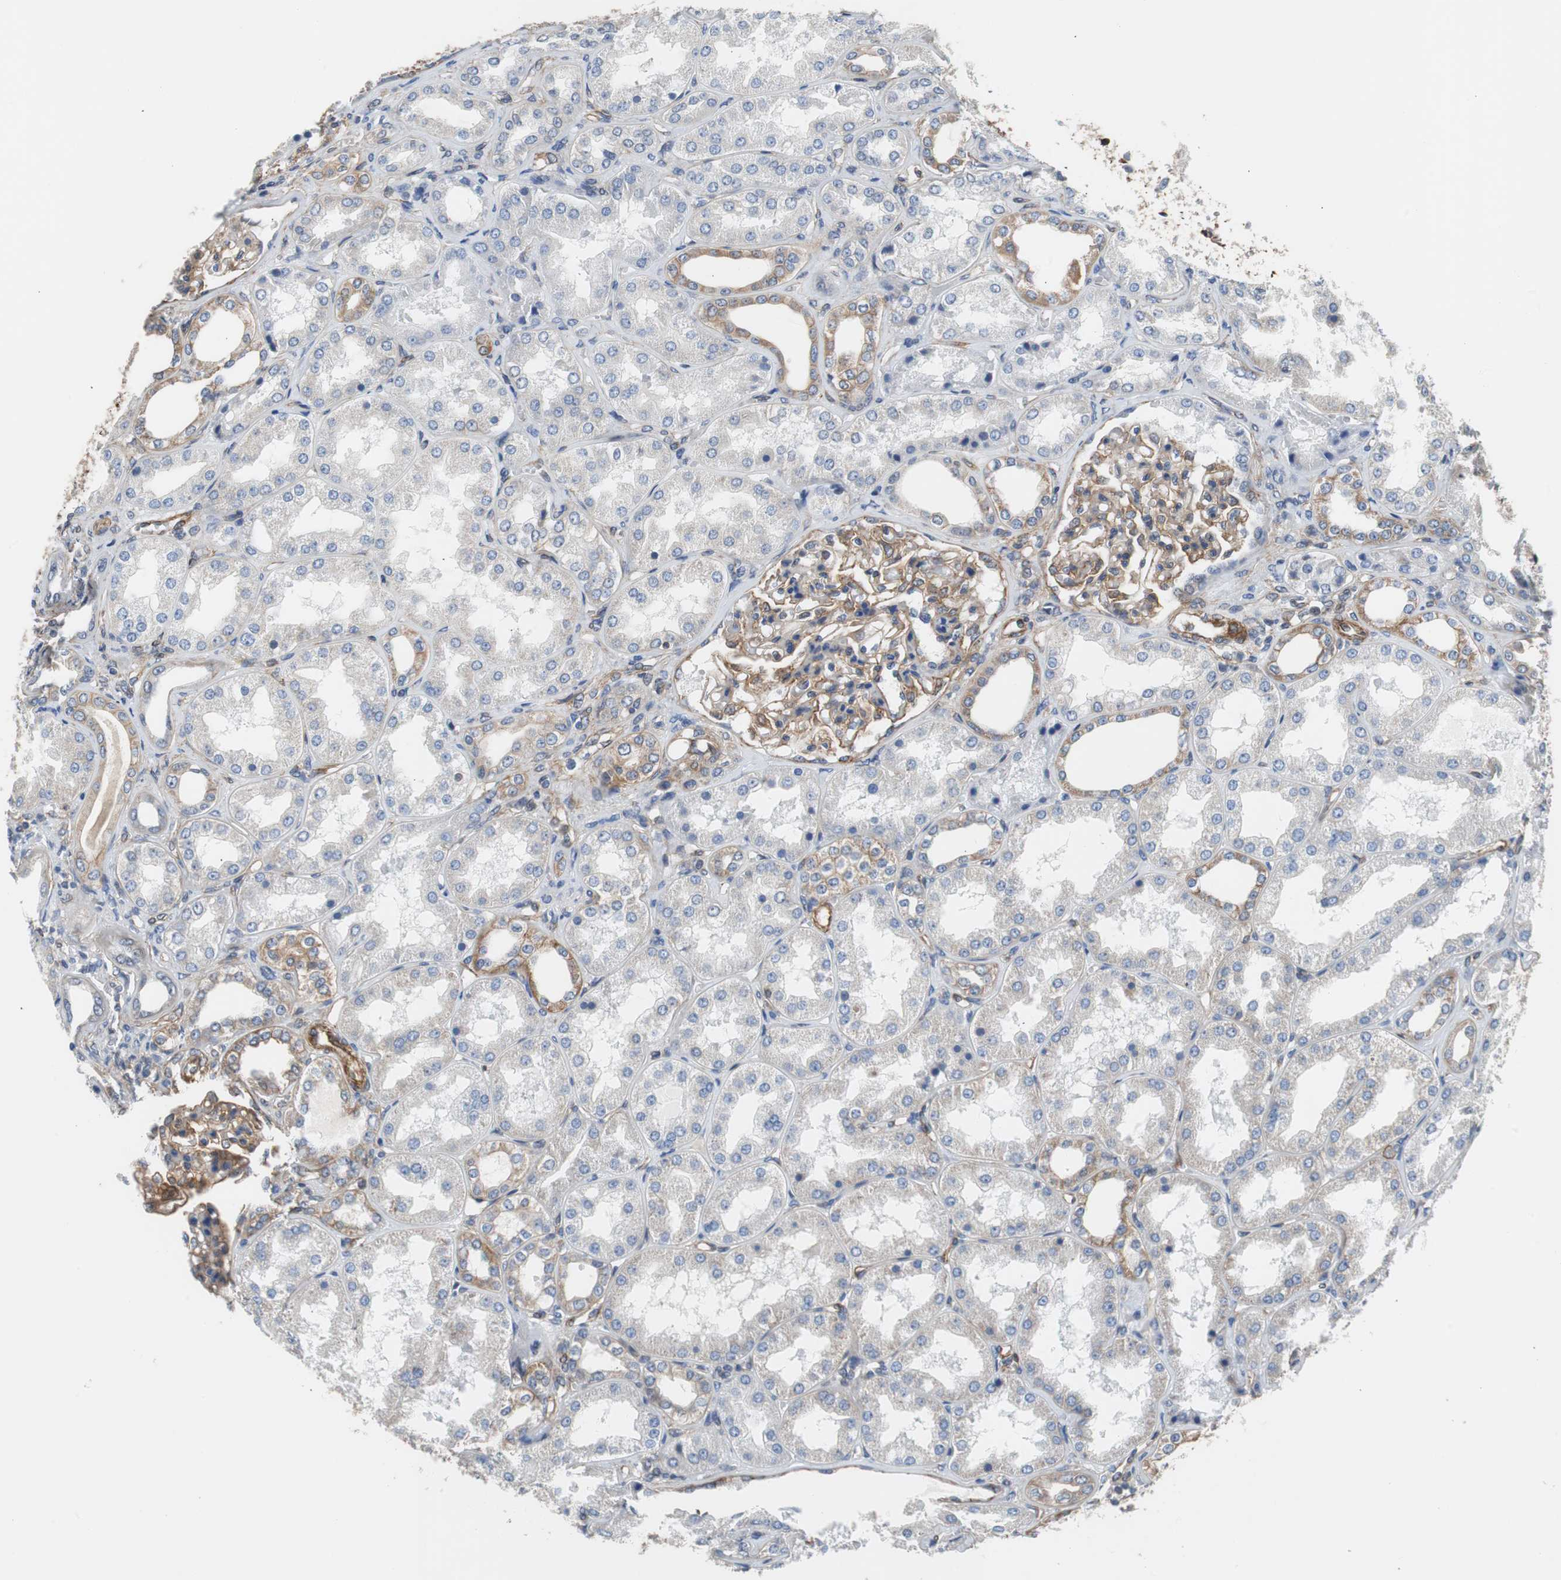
{"staining": {"intensity": "moderate", "quantity": ">75%", "location": "cytoplasmic/membranous"}, "tissue": "kidney", "cell_type": "Cells in glomeruli", "image_type": "normal", "snomed": [{"axis": "morphology", "description": "Normal tissue, NOS"}, {"axis": "topography", "description": "Kidney"}], "caption": "IHC image of normal kidney: human kidney stained using IHC shows medium levels of moderate protein expression localized specifically in the cytoplasmic/membranous of cells in glomeruli, appearing as a cytoplasmic/membranous brown color.", "gene": "KIF3B", "patient": {"sex": "female", "age": 56}}